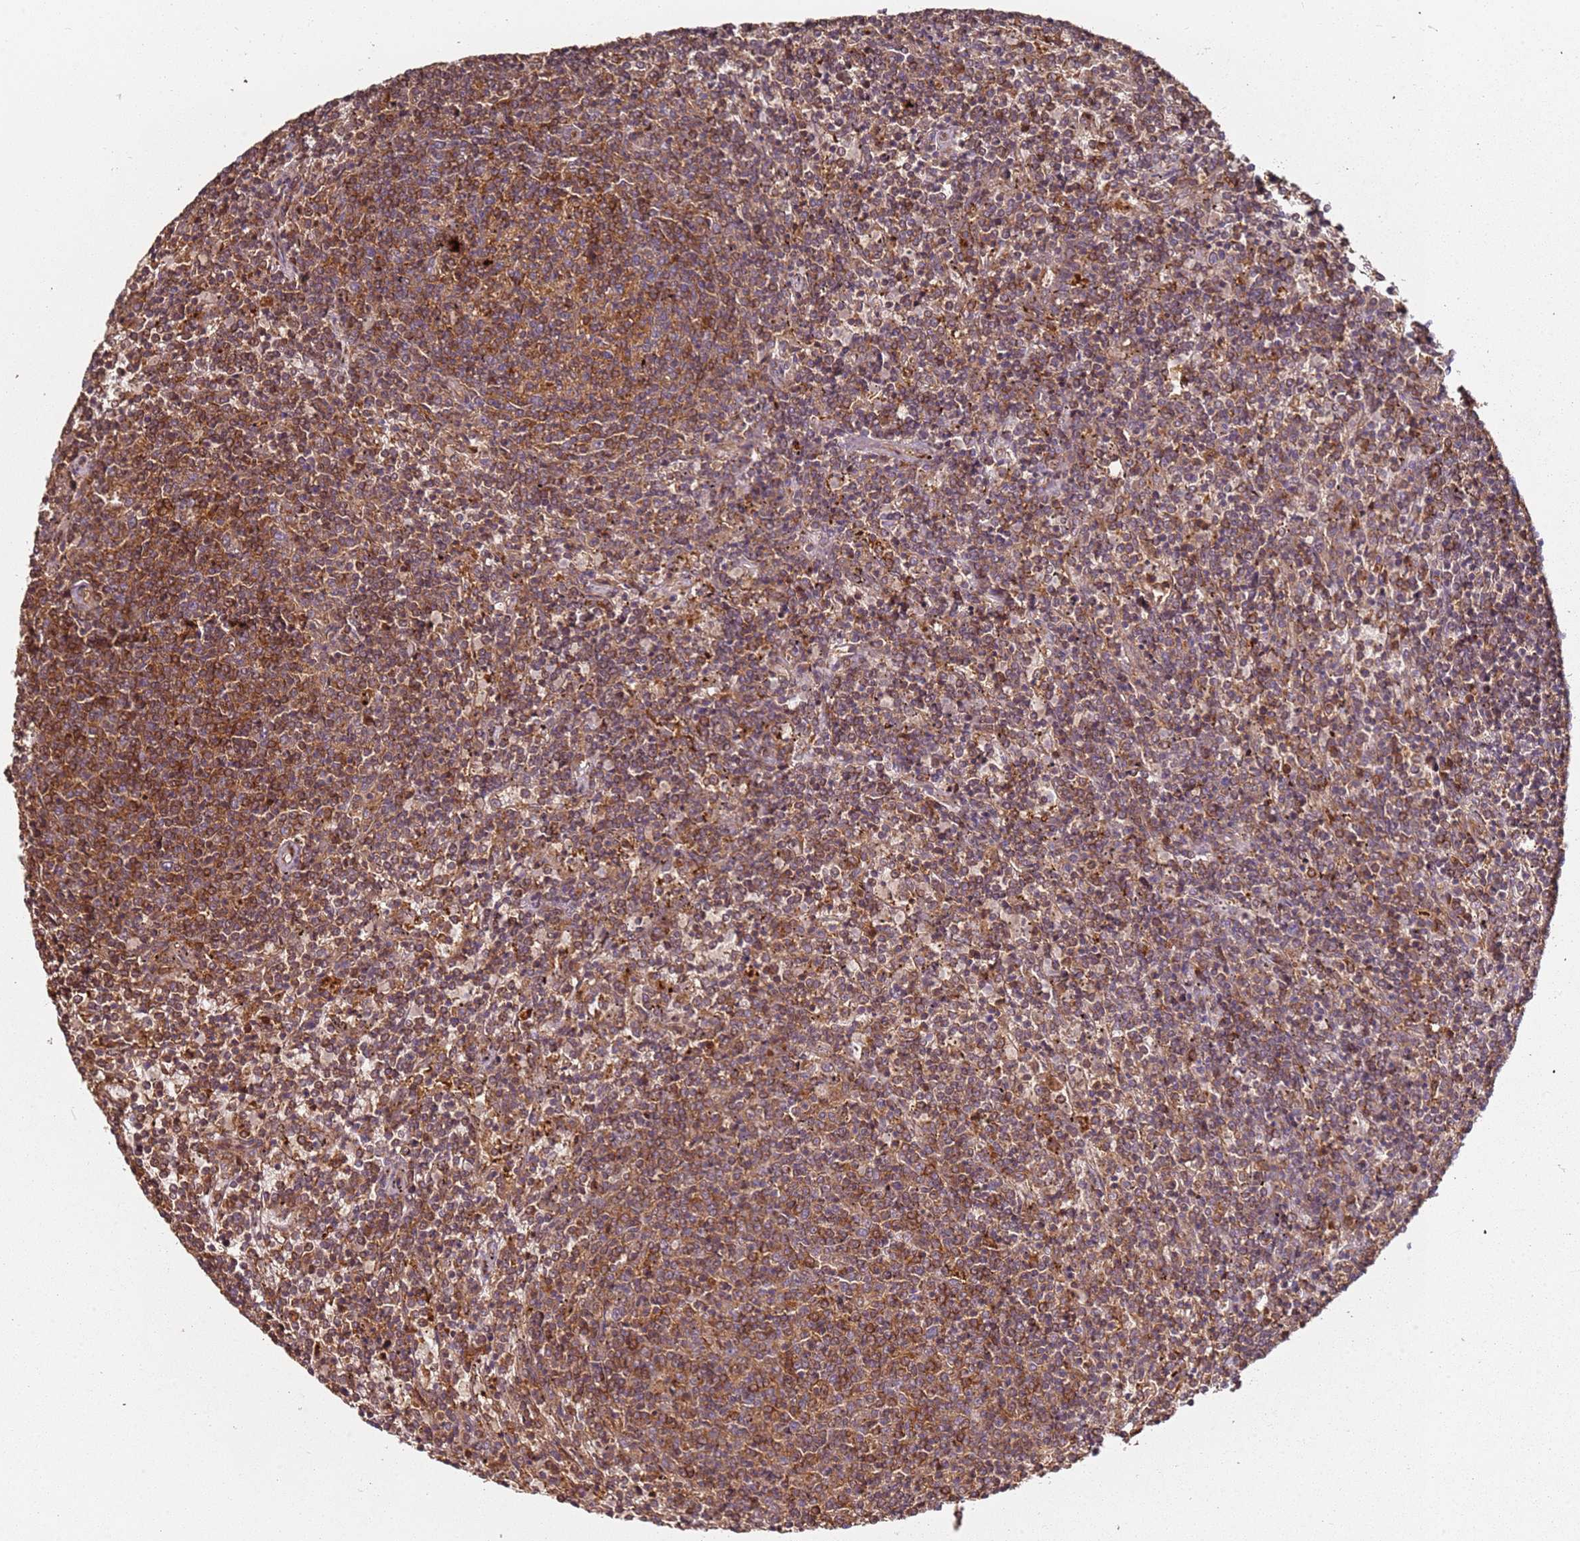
{"staining": {"intensity": "moderate", "quantity": ">75%", "location": "cytoplasmic/membranous"}, "tissue": "lymphoma", "cell_type": "Tumor cells", "image_type": "cancer", "snomed": [{"axis": "morphology", "description": "Malignant lymphoma, non-Hodgkin's type, Low grade"}, {"axis": "topography", "description": "Spleen"}], "caption": "Immunohistochemical staining of human lymphoma displays moderate cytoplasmic/membranous protein positivity in about >75% of tumor cells.", "gene": "SCGB2B2", "patient": {"sex": "female", "age": 50}}